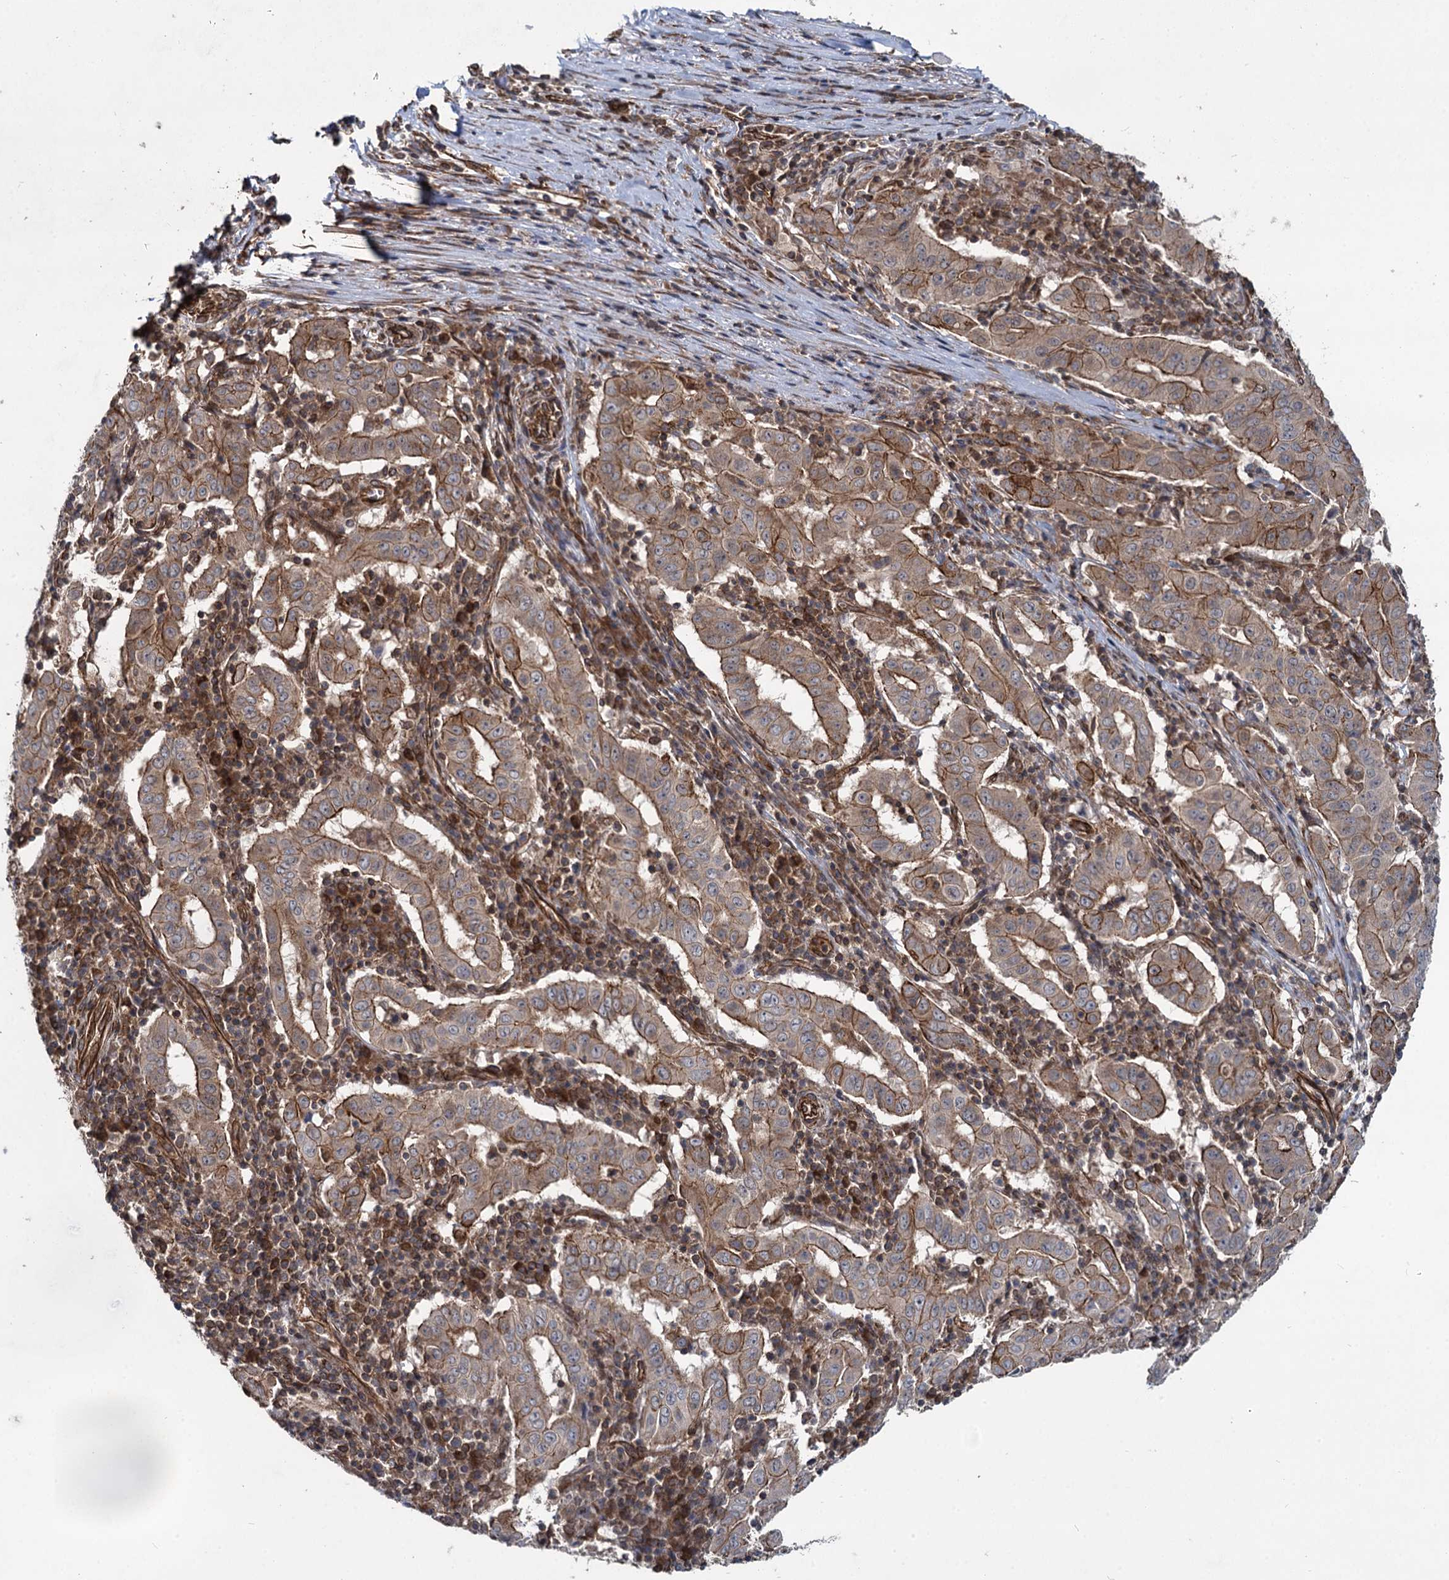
{"staining": {"intensity": "moderate", "quantity": ">75%", "location": "cytoplasmic/membranous"}, "tissue": "pancreatic cancer", "cell_type": "Tumor cells", "image_type": "cancer", "snomed": [{"axis": "morphology", "description": "Adenocarcinoma, NOS"}, {"axis": "topography", "description": "Pancreas"}], "caption": "Protein expression analysis of human pancreatic cancer reveals moderate cytoplasmic/membranous positivity in approximately >75% of tumor cells.", "gene": "SVIP", "patient": {"sex": "male", "age": 63}}